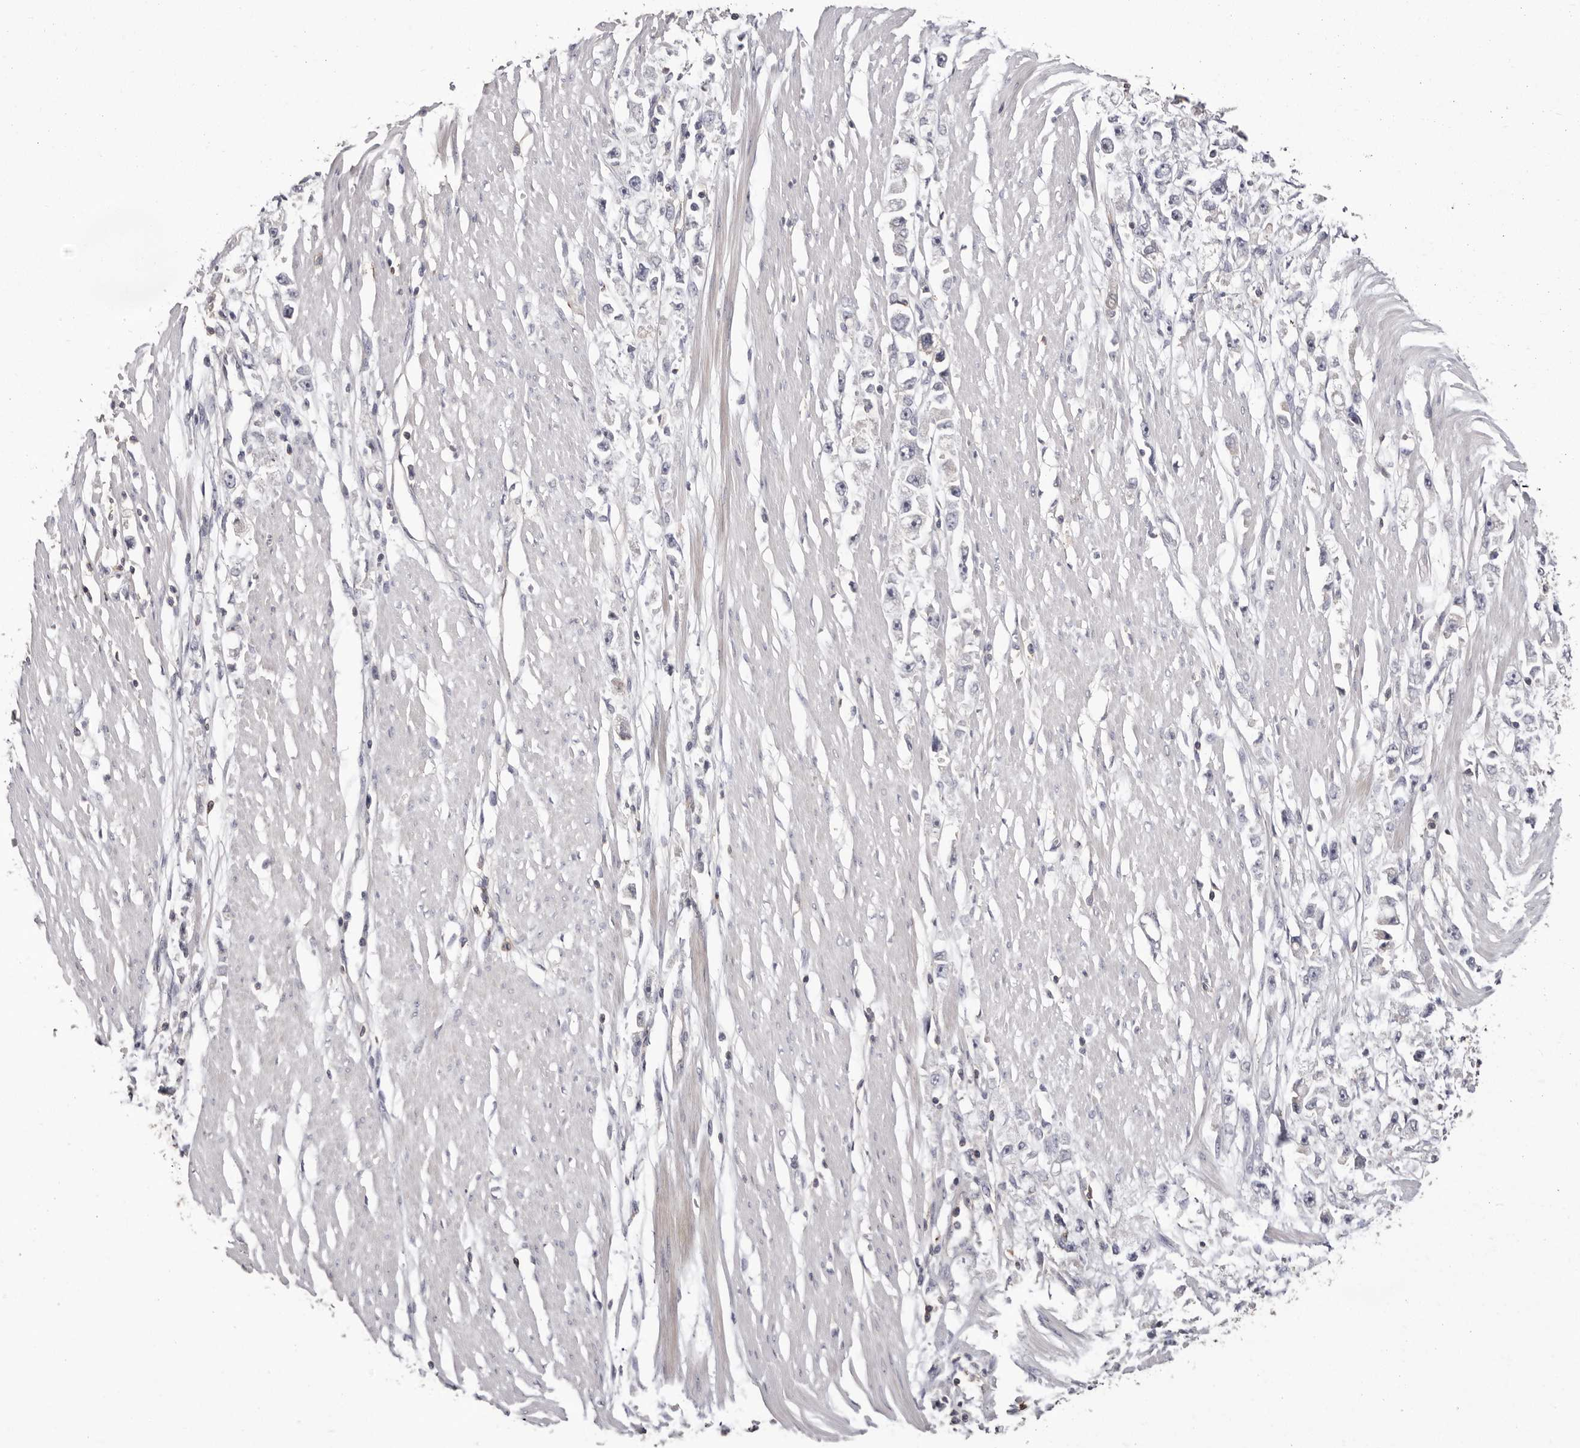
{"staining": {"intensity": "negative", "quantity": "none", "location": "none"}, "tissue": "stomach cancer", "cell_type": "Tumor cells", "image_type": "cancer", "snomed": [{"axis": "morphology", "description": "Adenocarcinoma, NOS"}, {"axis": "topography", "description": "Stomach"}], "caption": "DAB (3,3'-diaminobenzidine) immunohistochemical staining of stomach cancer reveals no significant positivity in tumor cells. (Stains: DAB (3,3'-diaminobenzidine) IHC with hematoxylin counter stain, Microscopy: brightfield microscopy at high magnification).", "gene": "MMACHC", "patient": {"sex": "female", "age": 59}}